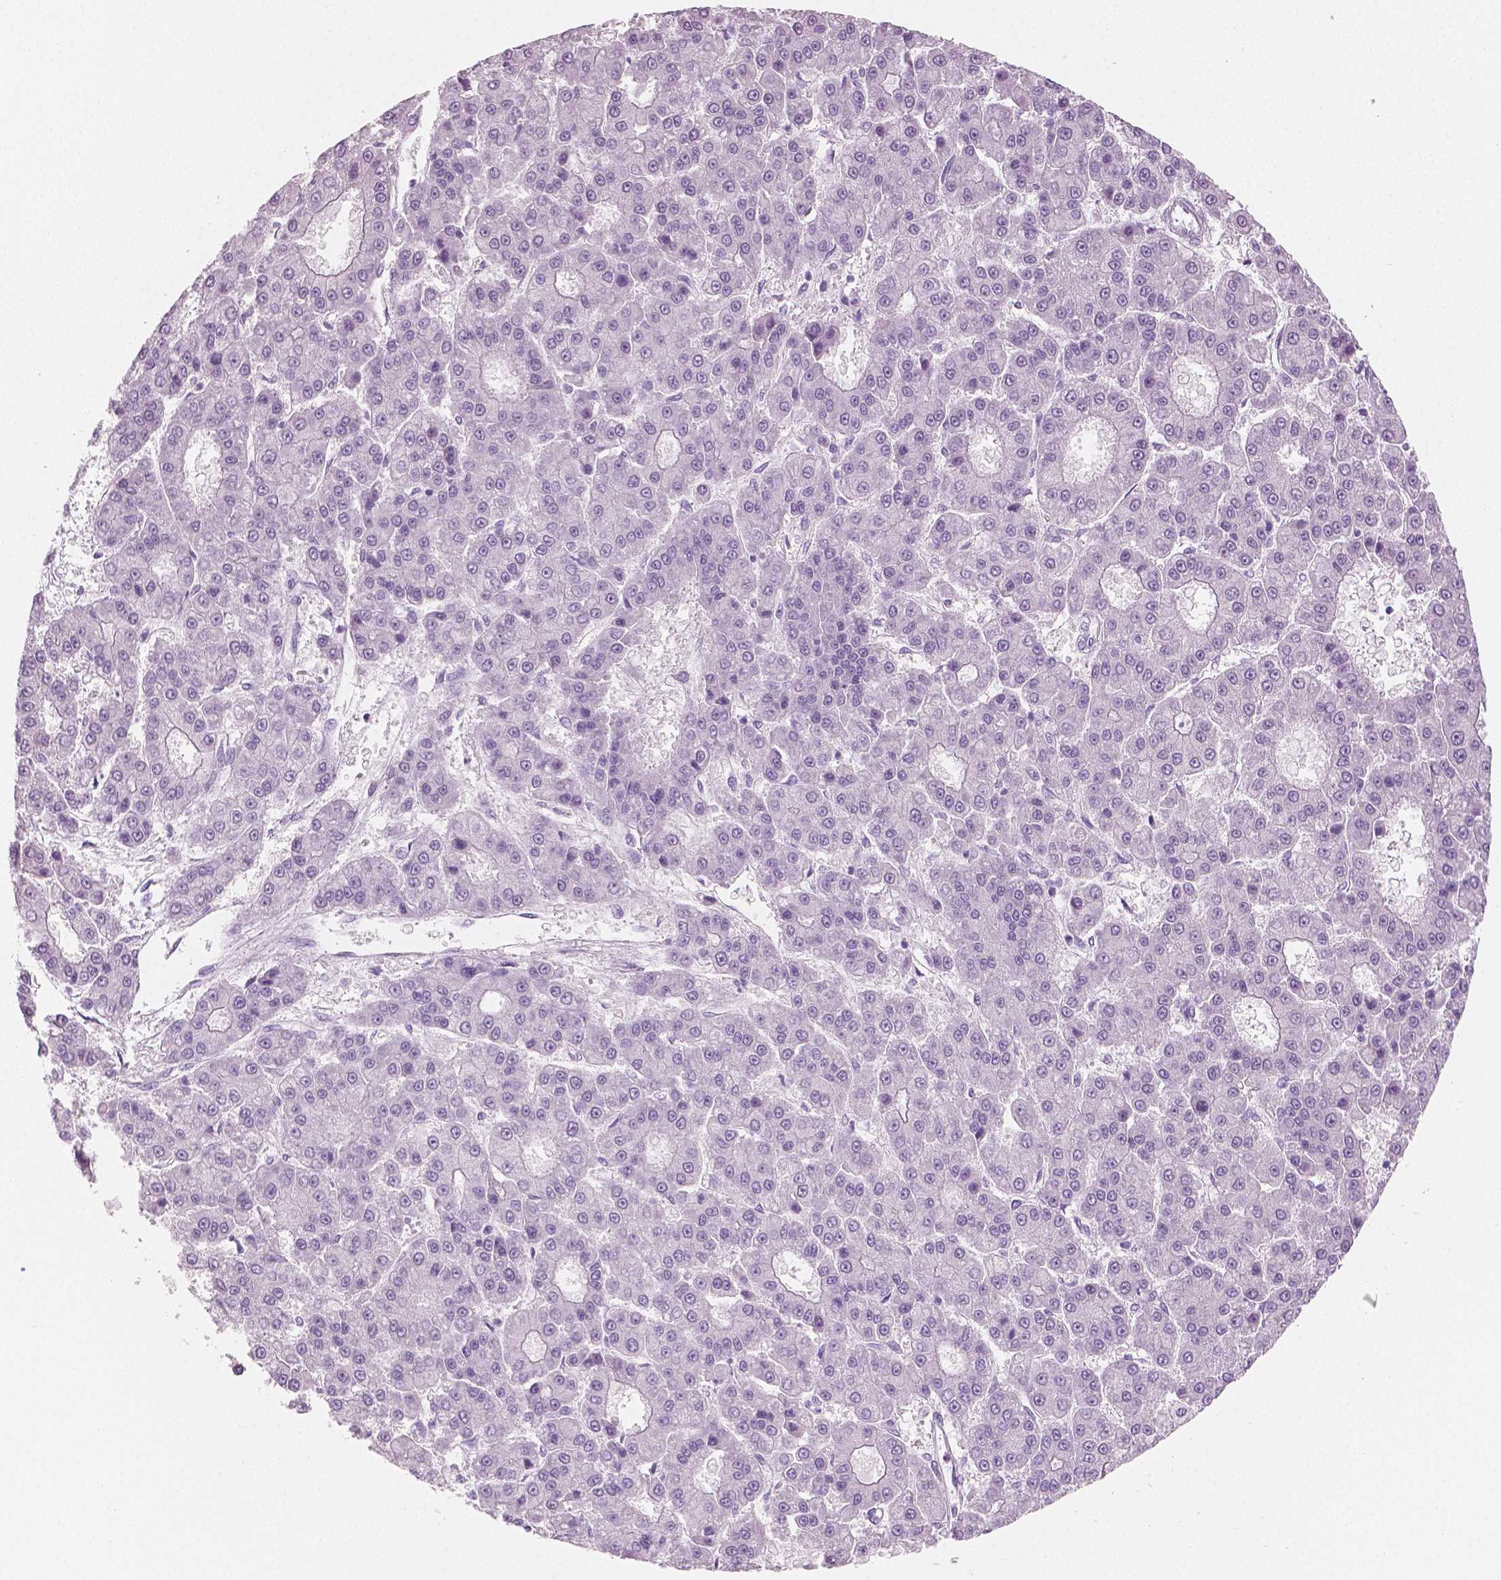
{"staining": {"intensity": "negative", "quantity": "none", "location": "none"}, "tissue": "liver cancer", "cell_type": "Tumor cells", "image_type": "cancer", "snomed": [{"axis": "morphology", "description": "Carcinoma, Hepatocellular, NOS"}, {"axis": "topography", "description": "Liver"}], "caption": "Immunohistochemistry (IHC) of liver cancer (hepatocellular carcinoma) displays no staining in tumor cells.", "gene": "PLIN4", "patient": {"sex": "male", "age": 70}}